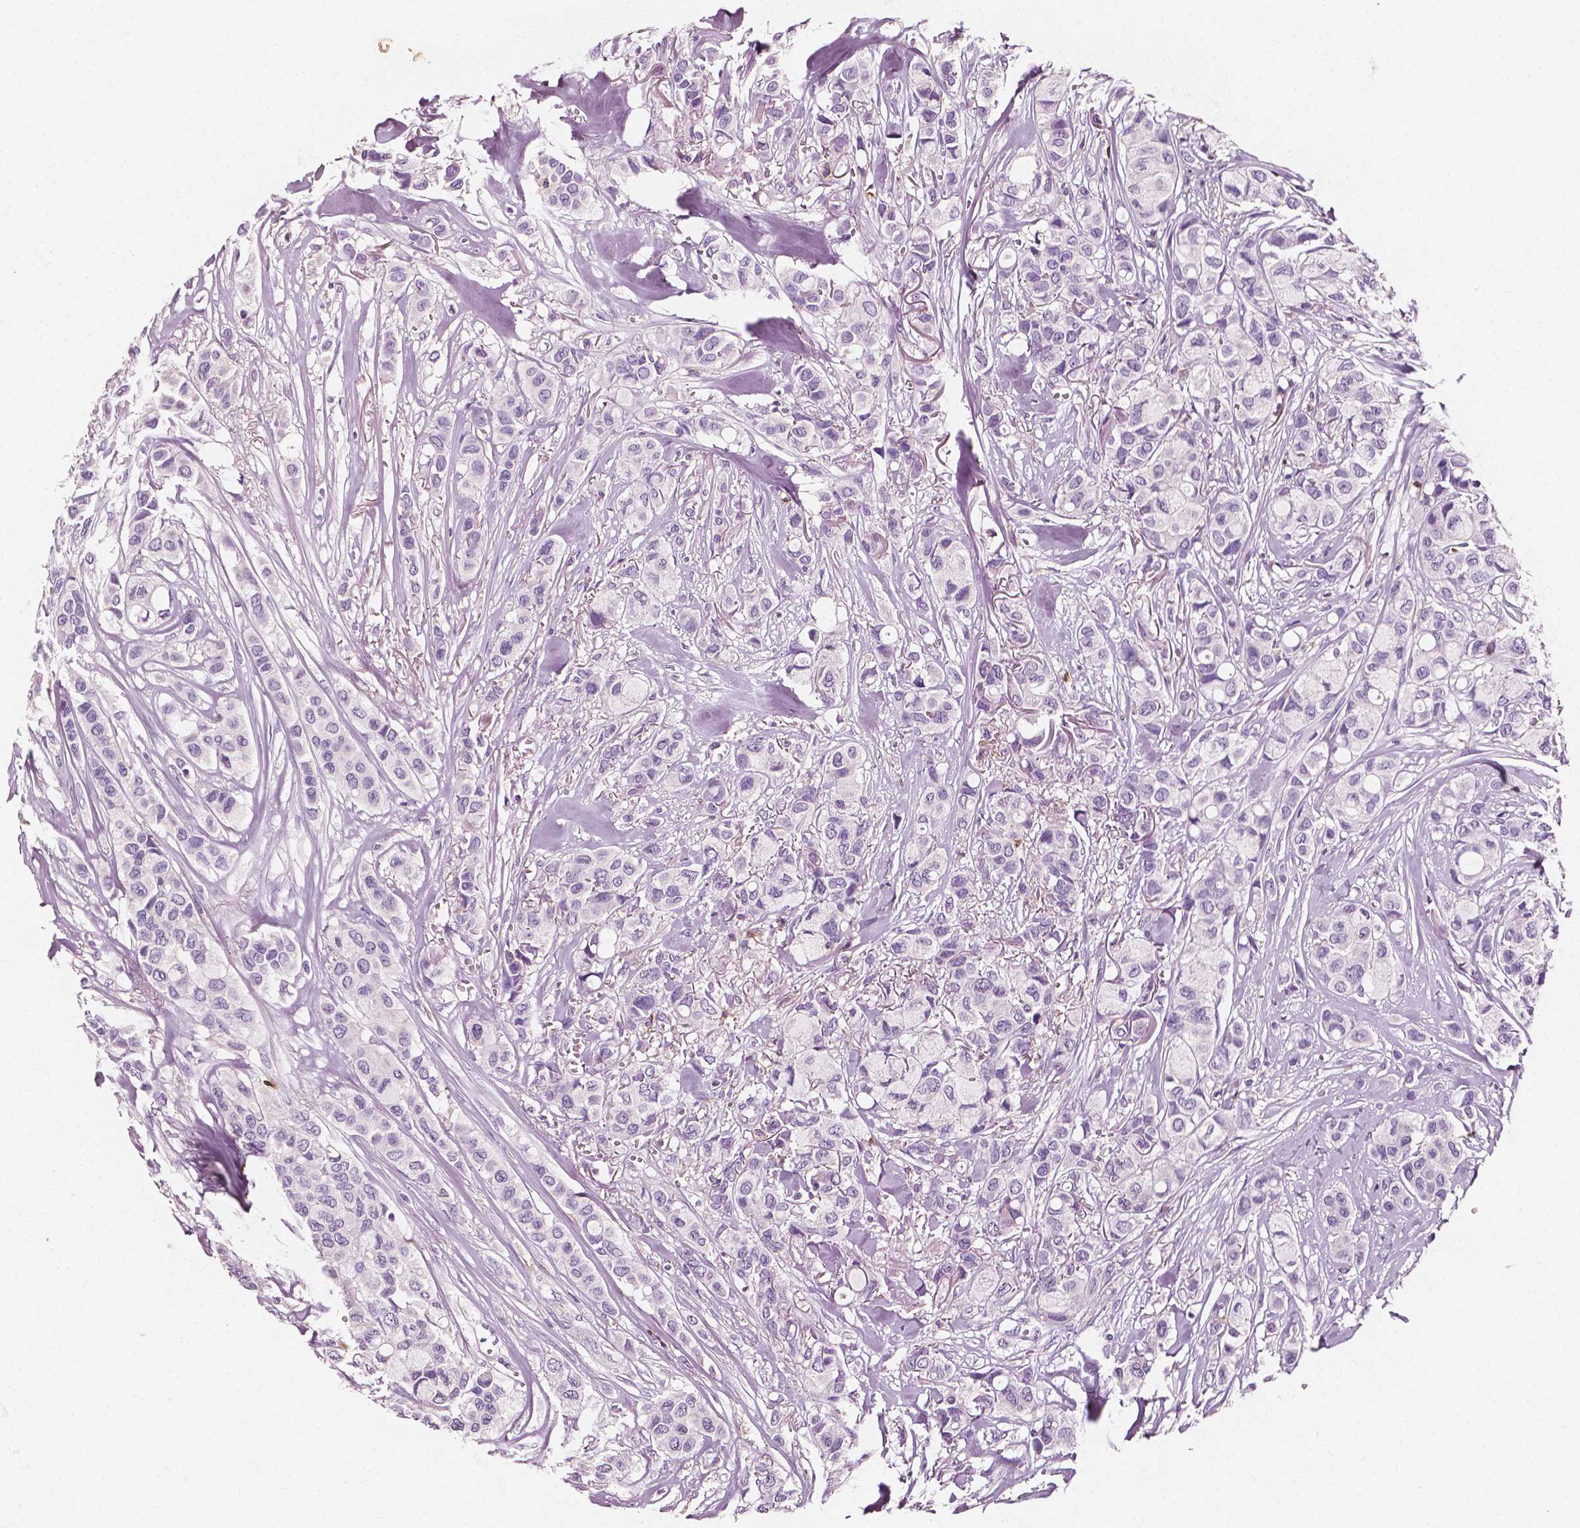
{"staining": {"intensity": "negative", "quantity": "none", "location": "none"}, "tissue": "breast cancer", "cell_type": "Tumor cells", "image_type": "cancer", "snomed": [{"axis": "morphology", "description": "Duct carcinoma"}, {"axis": "topography", "description": "Breast"}], "caption": "Tumor cells are negative for protein expression in human breast infiltrating ductal carcinoma.", "gene": "PTPRC", "patient": {"sex": "female", "age": 85}}